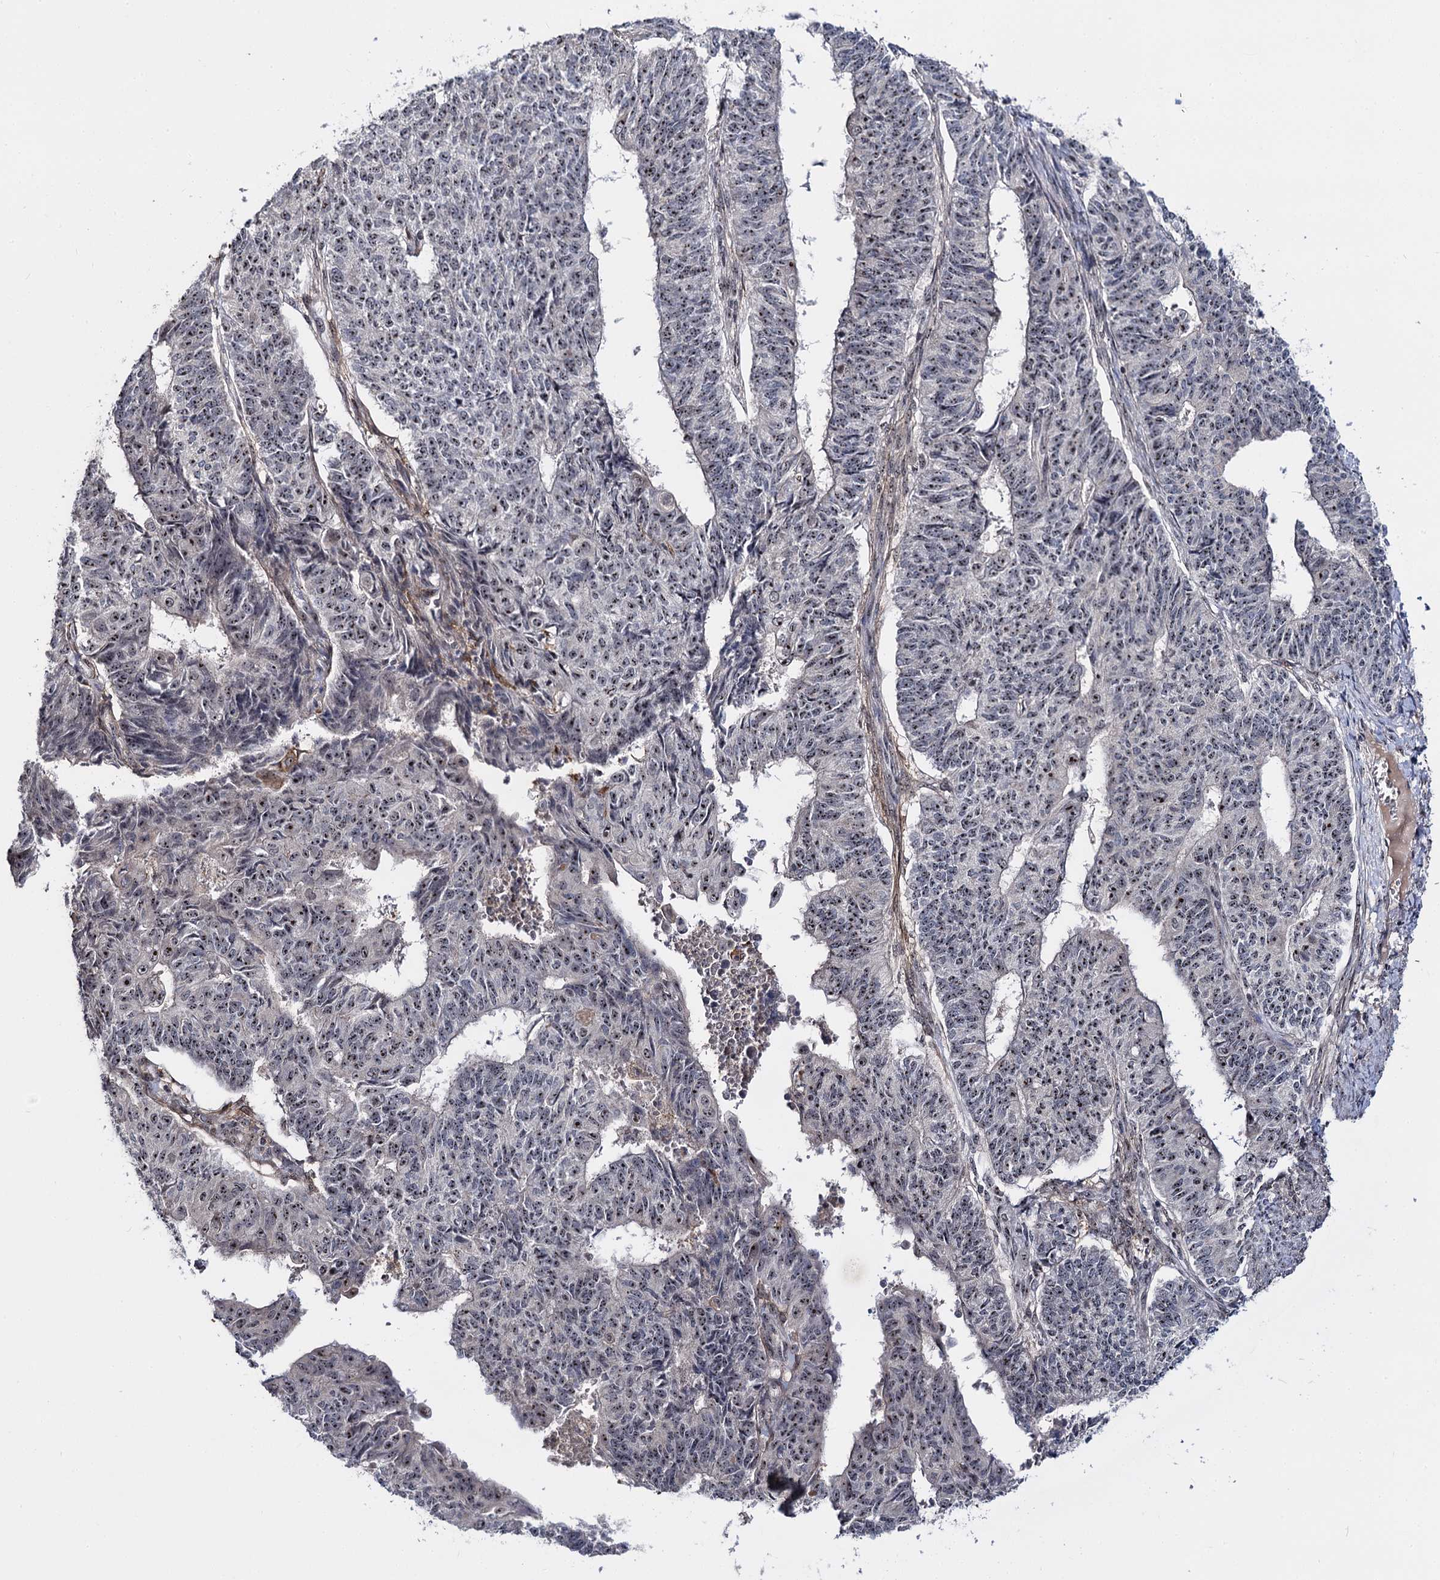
{"staining": {"intensity": "weak", "quantity": ">75%", "location": "nuclear"}, "tissue": "endometrial cancer", "cell_type": "Tumor cells", "image_type": "cancer", "snomed": [{"axis": "morphology", "description": "Adenocarcinoma, NOS"}, {"axis": "topography", "description": "Endometrium"}], "caption": "Immunohistochemistry of human adenocarcinoma (endometrial) reveals low levels of weak nuclear staining in approximately >75% of tumor cells. (IHC, brightfield microscopy, high magnification).", "gene": "SUPT20H", "patient": {"sex": "female", "age": 32}}